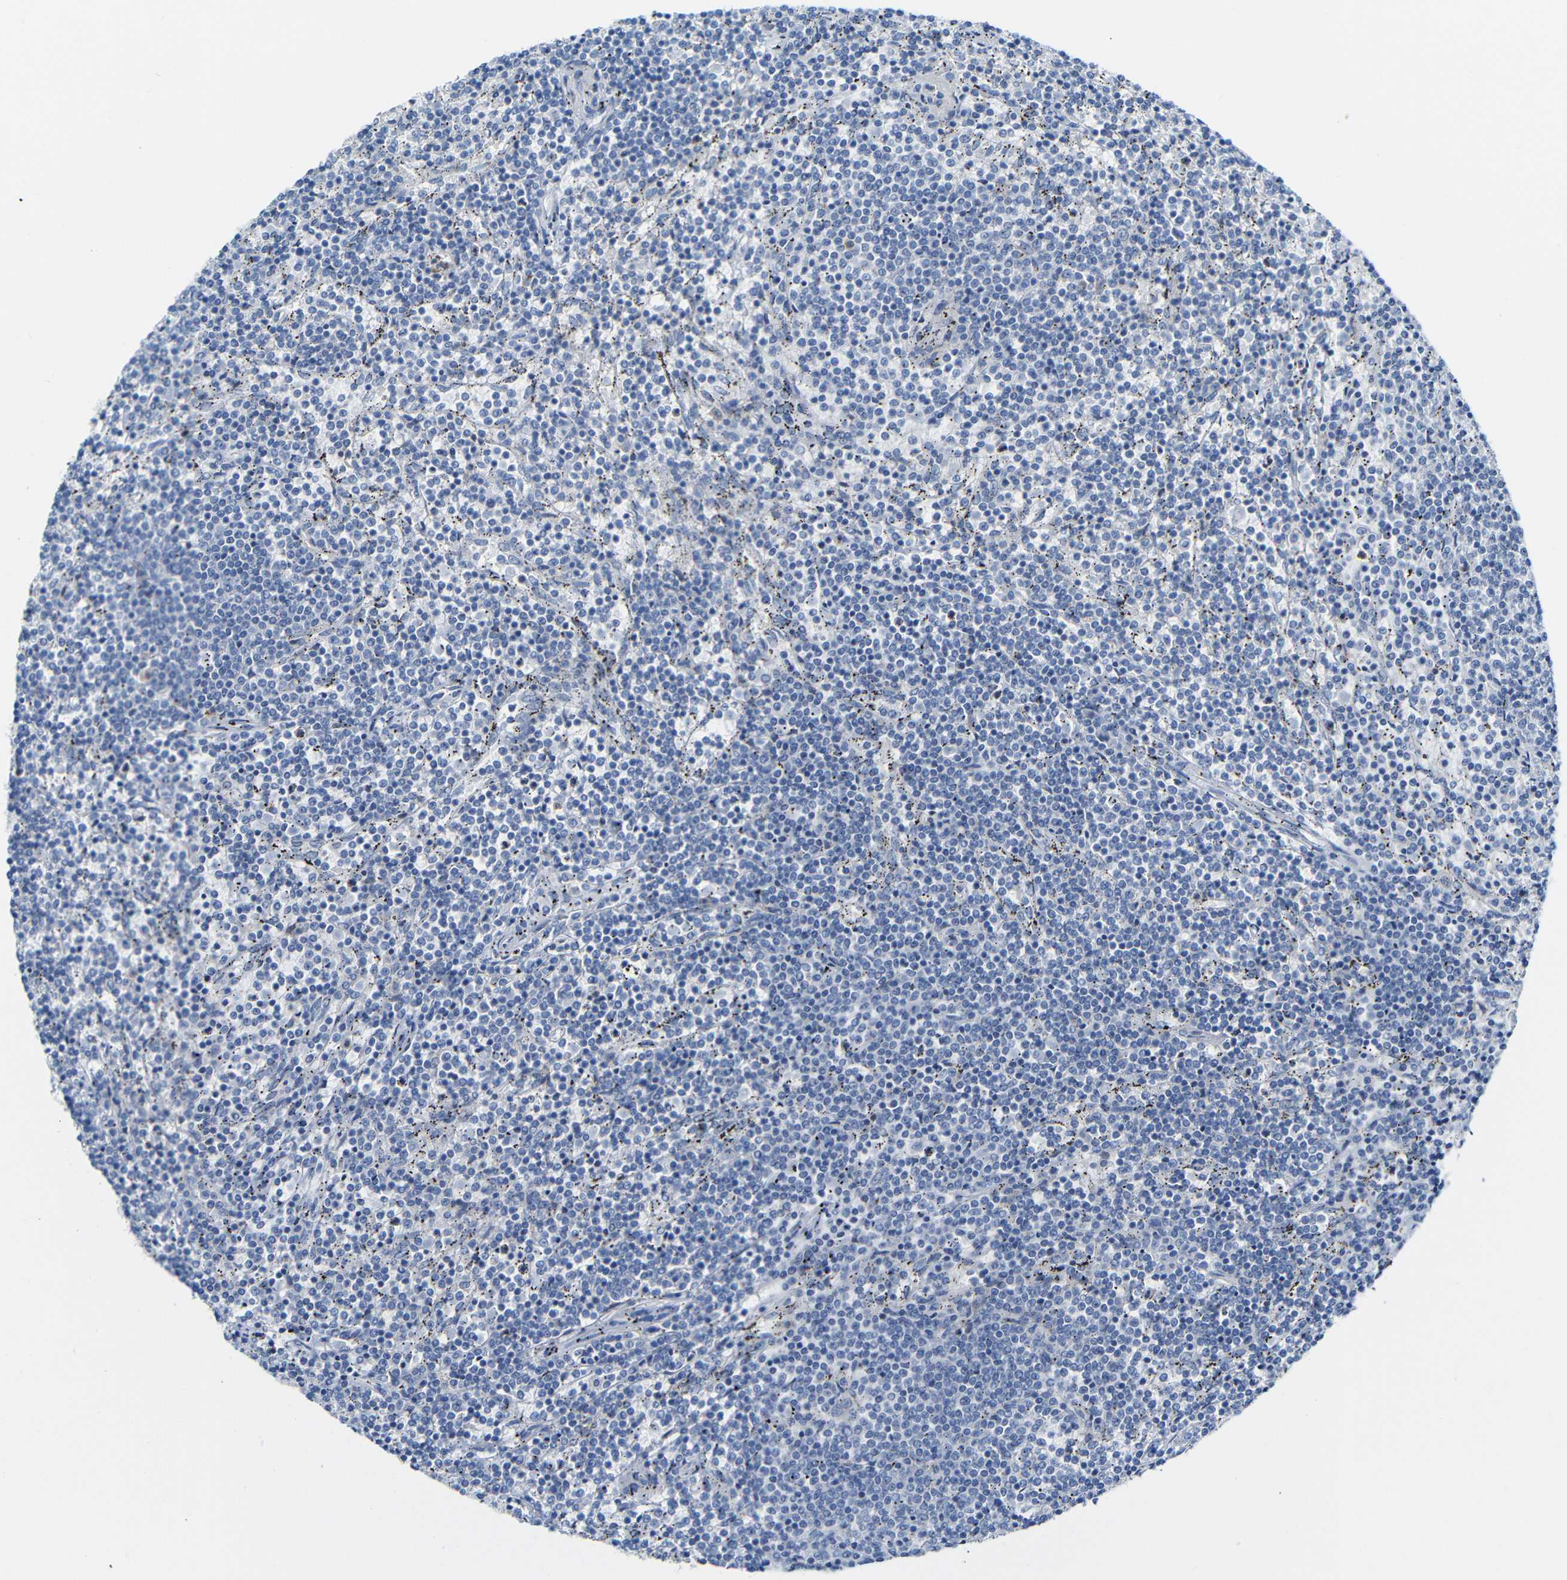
{"staining": {"intensity": "negative", "quantity": "none", "location": "none"}, "tissue": "lymphoma", "cell_type": "Tumor cells", "image_type": "cancer", "snomed": [{"axis": "morphology", "description": "Malignant lymphoma, non-Hodgkin's type, Low grade"}, {"axis": "topography", "description": "Spleen"}], "caption": "Tumor cells are negative for brown protein staining in malignant lymphoma, non-Hodgkin's type (low-grade).", "gene": "C15orf48", "patient": {"sex": "female", "age": 50}}